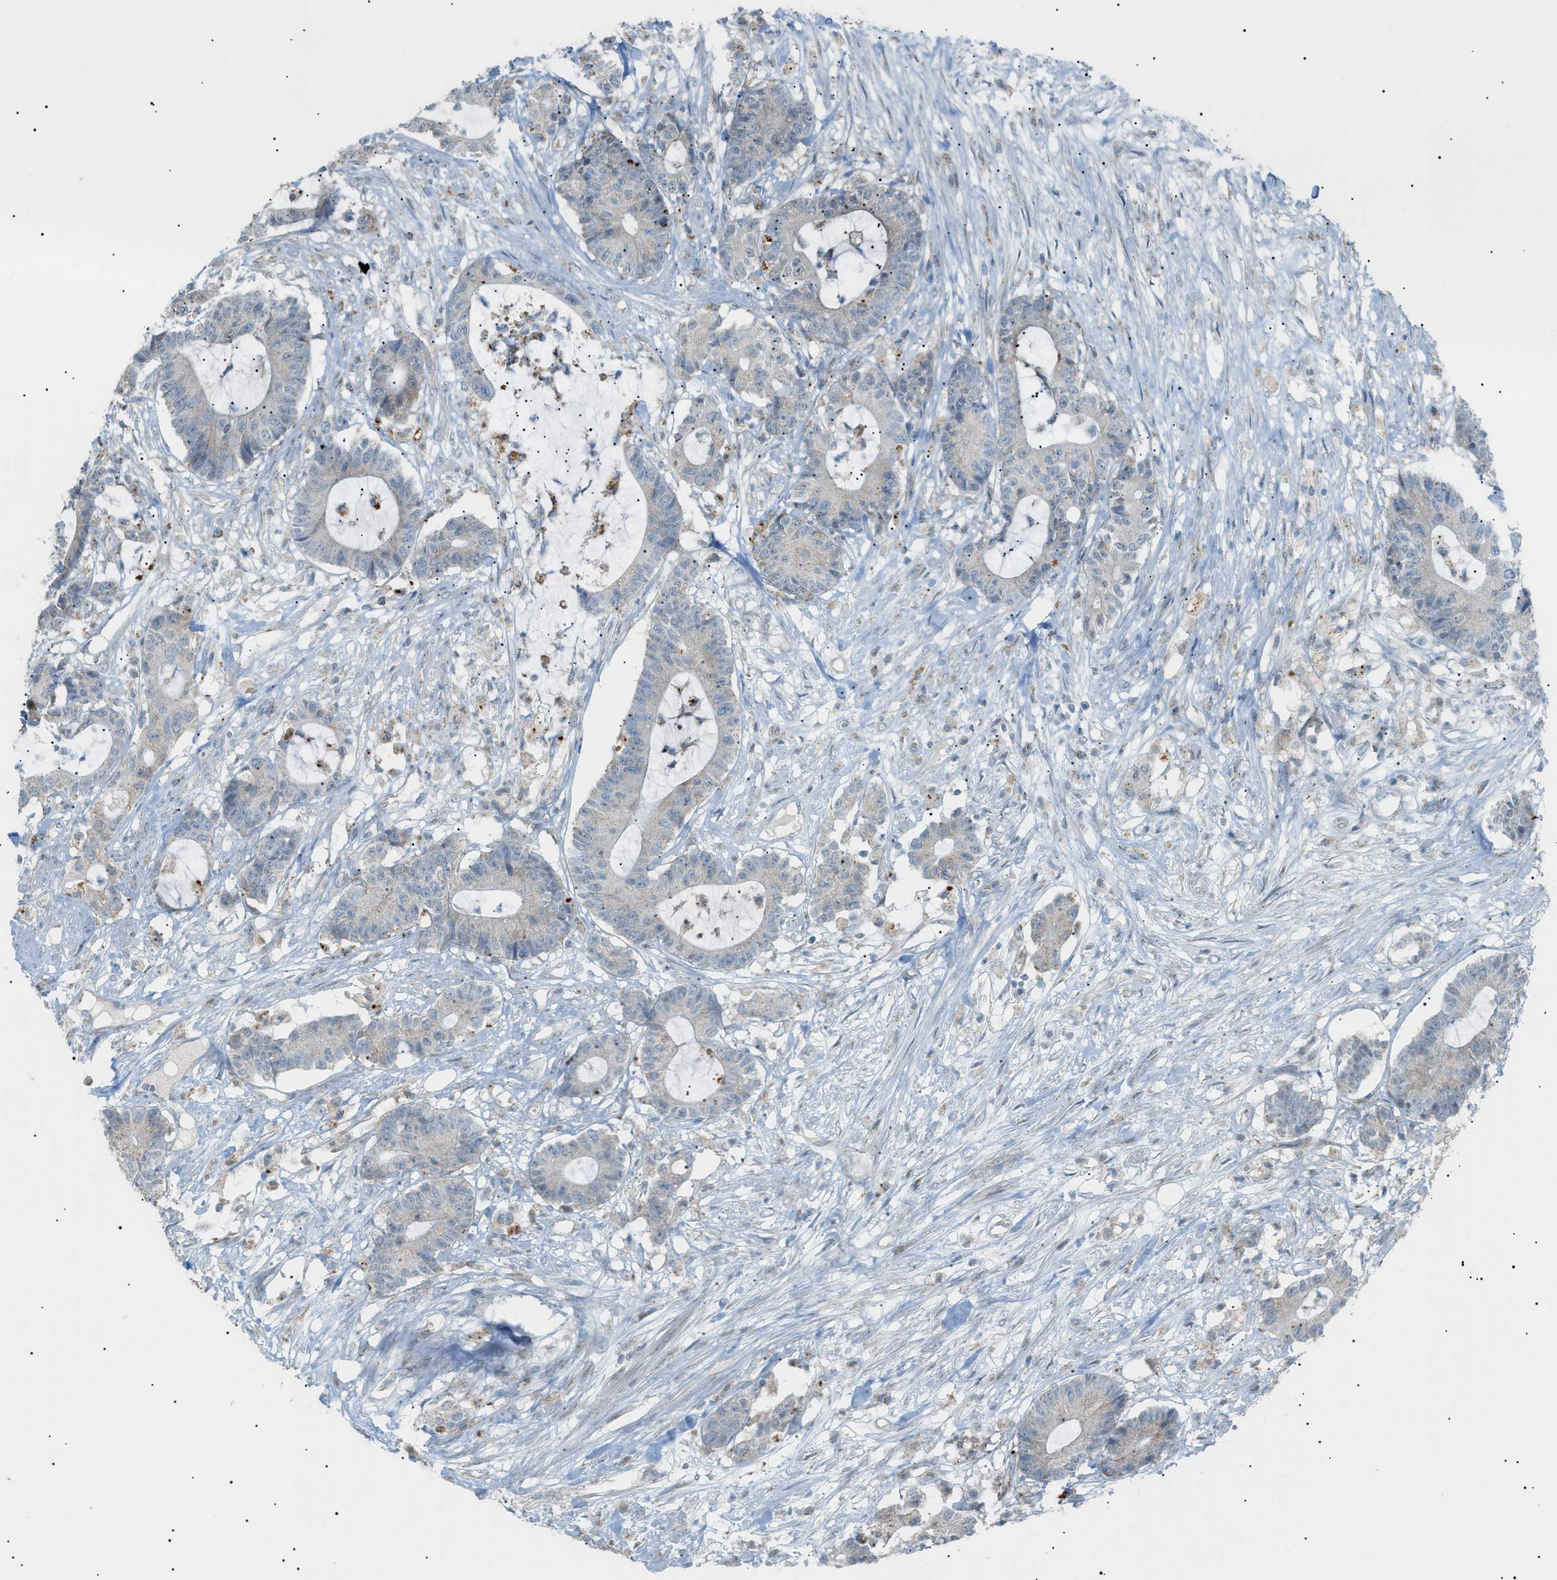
{"staining": {"intensity": "negative", "quantity": "none", "location": "none"}, "tissue": "colorectal cancer", "cell_type": "Tumor cells", "image_type": "cancer", "snomed": [{"axis": "morphology", "description": "Adenocarcinoma, NOS"}, {"axis": "topography", "description": "Colon"}], "caption": "DAB (3,3'-diaminobenzidine) immunohistochemical staining of human colorectal adenocarcinoma demonstrates no significant positivity in tumor cells.", "gene": "ZNF516", "patient": {"sex": "female", "age": 84}}